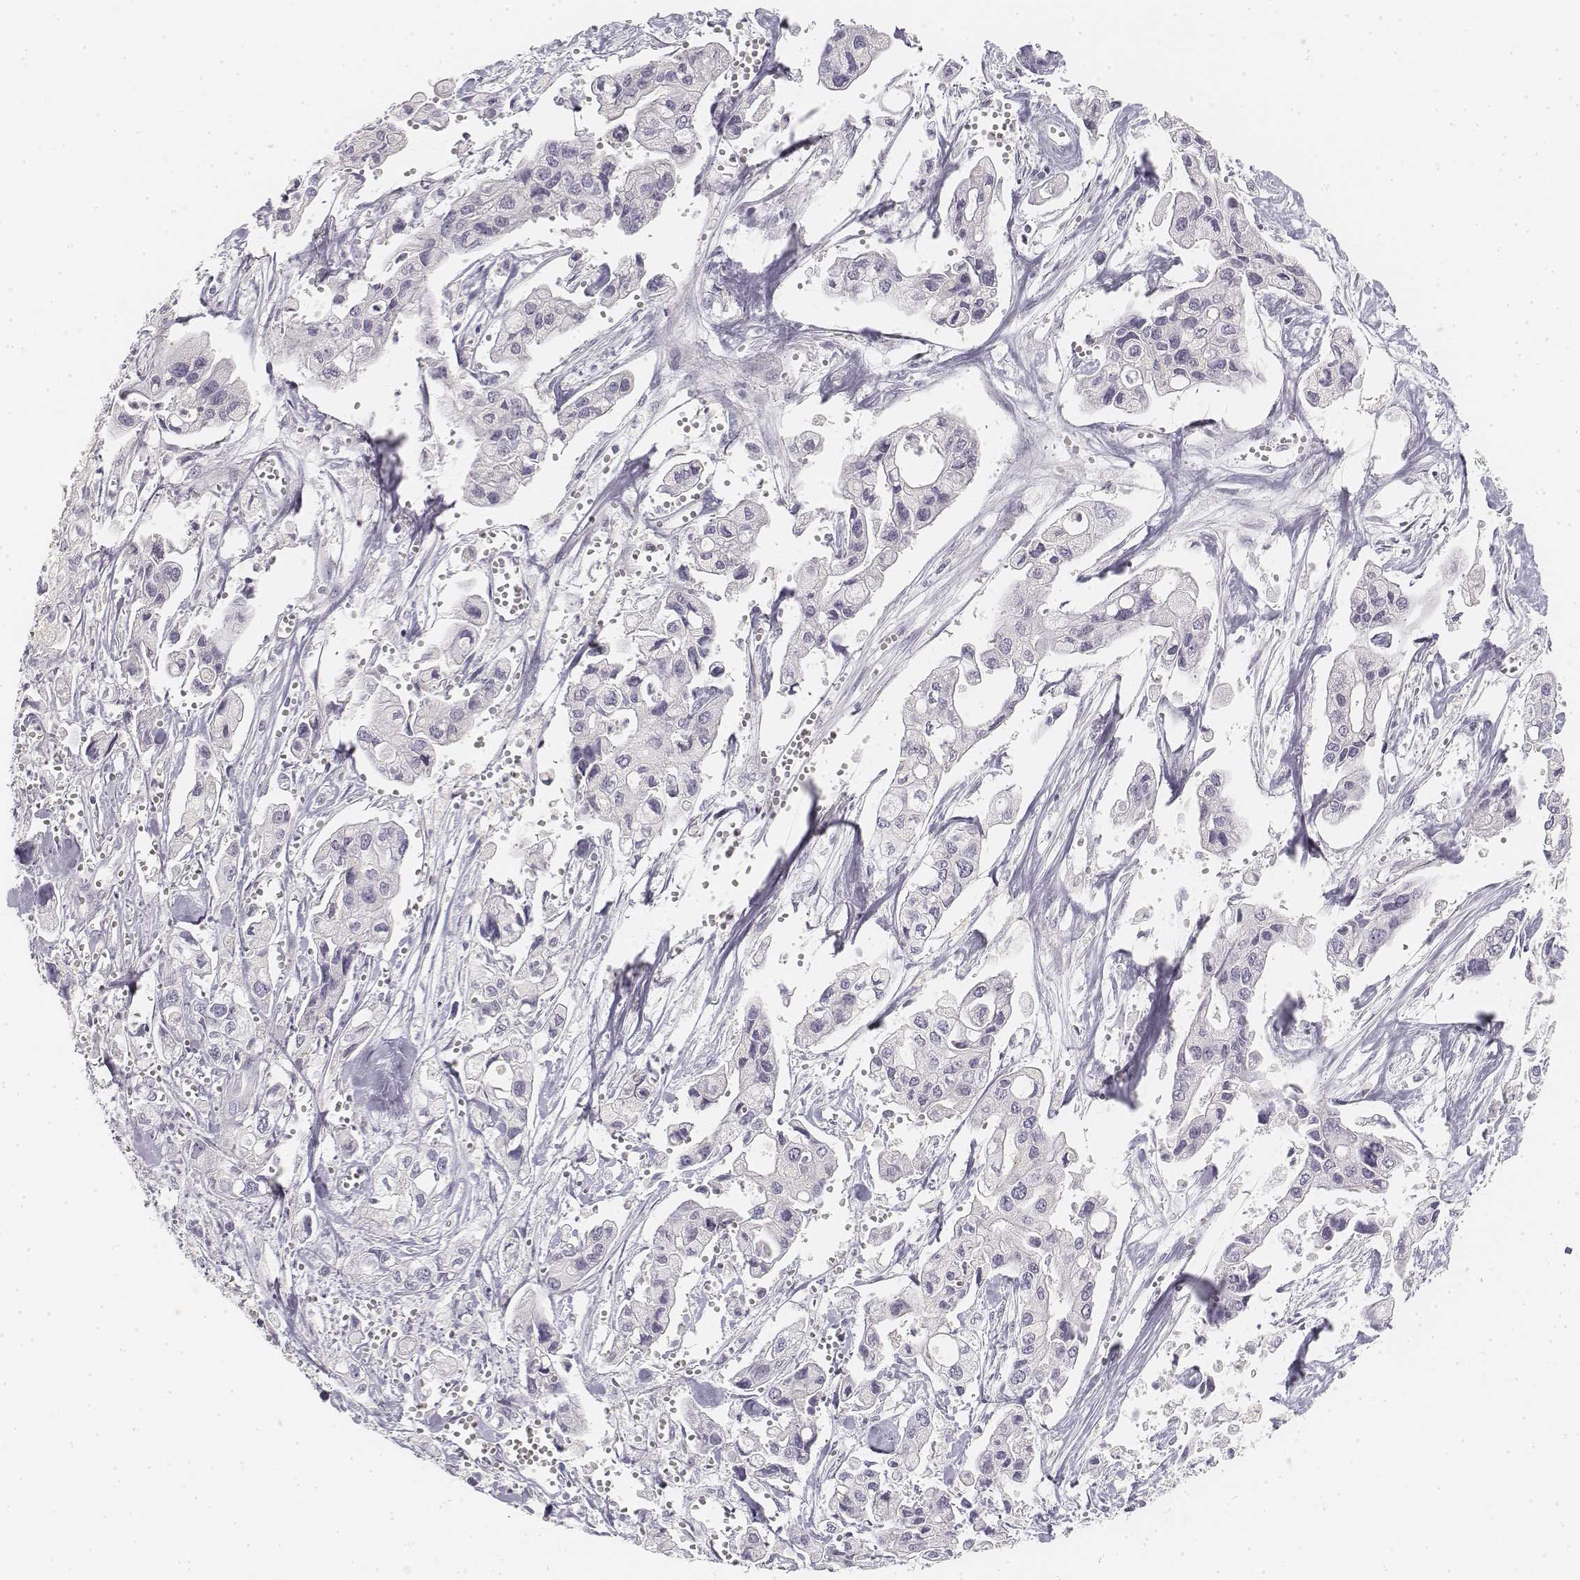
{"staining": {"intensity": "negative", "quantity": "none", "location": "none"}, "tissue": "pancreatic cancer", "cell_type": "Tumor cells", "image_type": "cancer", "snomed": [{"axis": "morphology", "description": "Adenocarcinoma, NOS"}, {"axis": "topography", "description": "Pancreas"}], "caption": "Adenocarcinoma (pancreatic) stained for a protein using IHC demonstrates no positivity tumor cells.", "gene": "KRT25", "patient": {"sex": "male", "age": 70}}